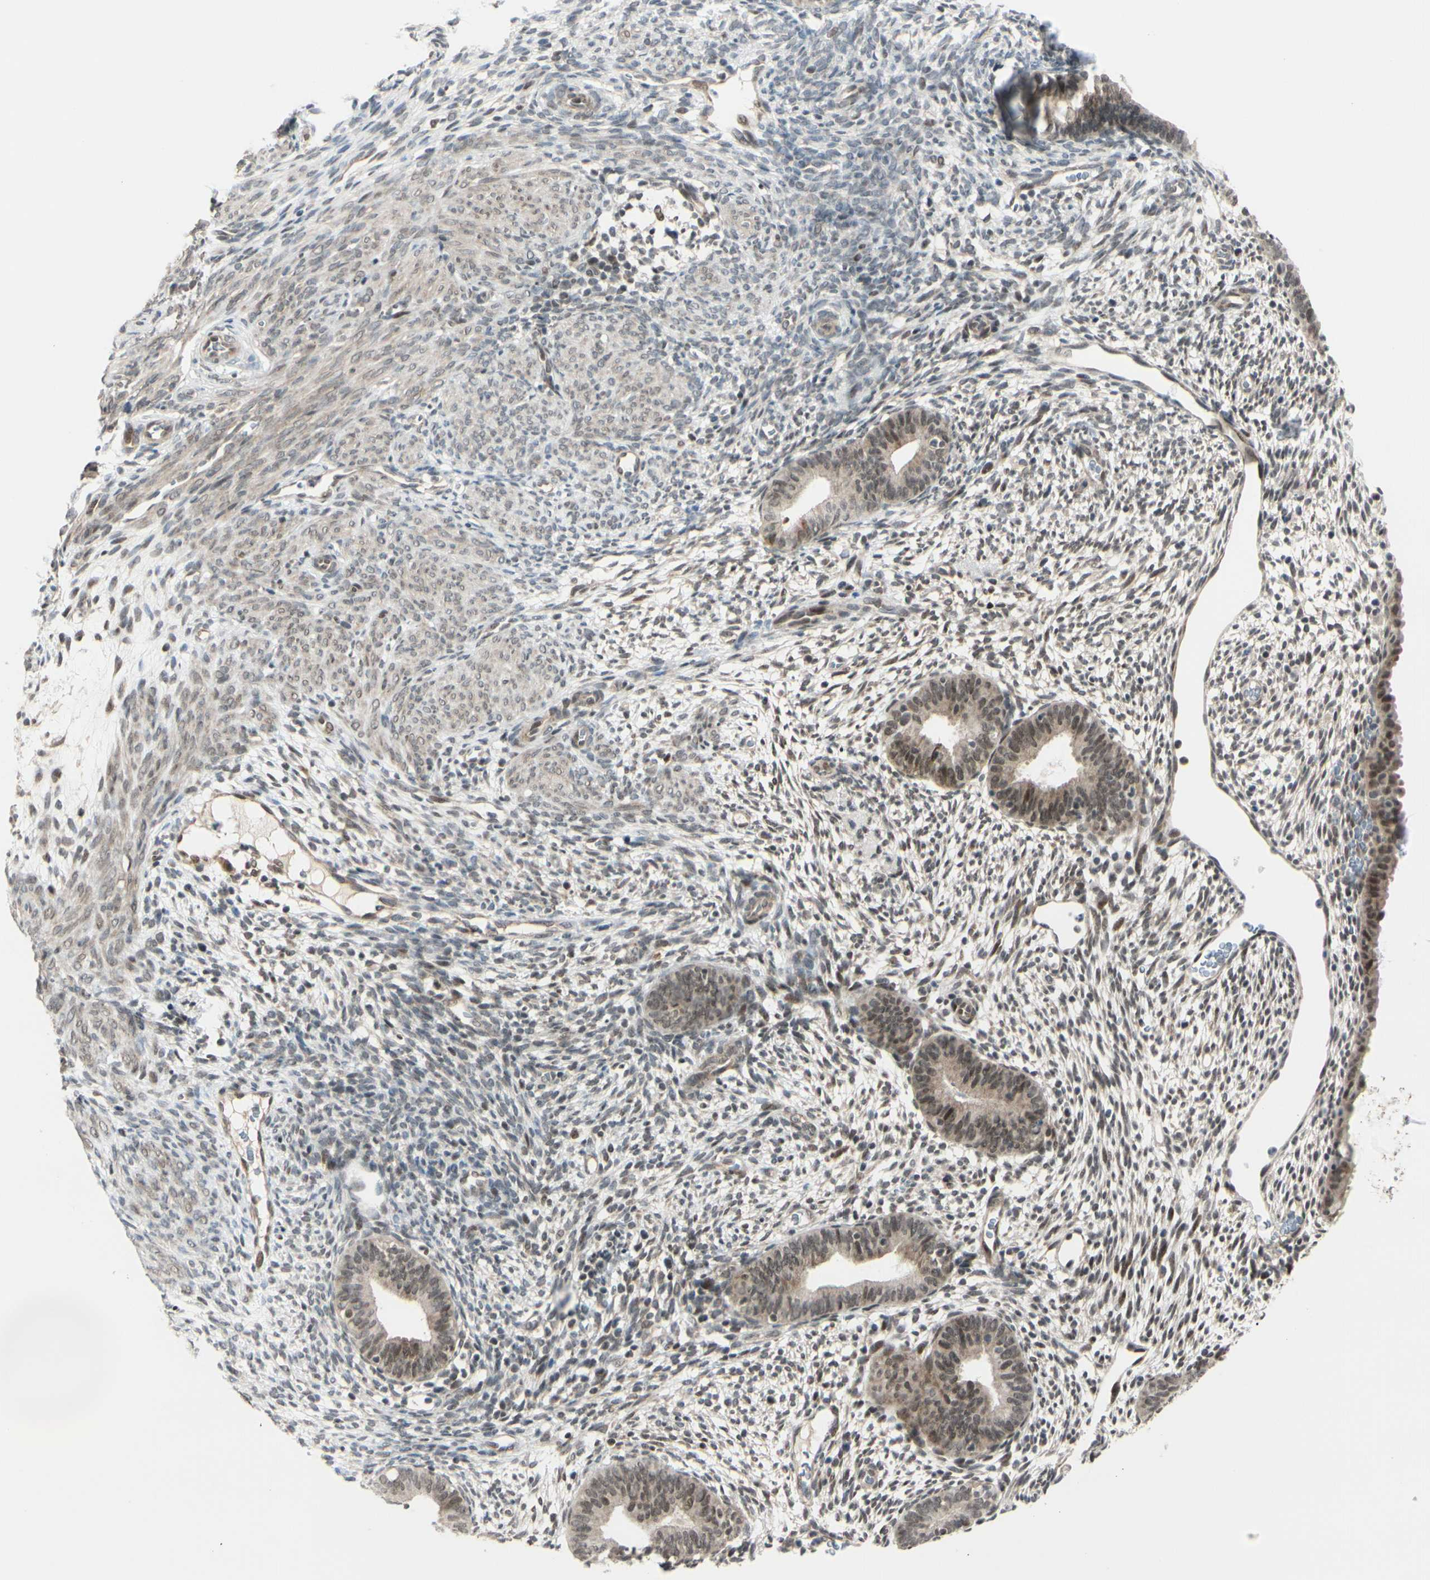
{"staining": {"intensity": "weak", "quantity": ">75%", "location": "cytoplasmic/membranous"}, "tissue": "endometrium", "cell_type": "Cells in endometrial stroma", "image_type": "normal", "snomed": [{"axis": "morphology", "description": "Normal tissue, NOS"}, {"axis": "morphology", "description": "Atrophy, NOS"}, {"axis": "topography", "description": "Uterus"}, {"axis": "topography", "description": "Endometrium"}], "caption": "An immunohistochemistry (IHC) histopathology image of unremarkable tissue is shown. Protein staining in brown shows weak cytoplasmic/membranous positivity in endometrium within cells in endometrial stroma. (DAB (3,3'-diaminobenzidine) IHC, brown staining for protein, blue staining for nuclei).", "gene": "BRMS1", "patient": {"sex": "female", "age": 68}}